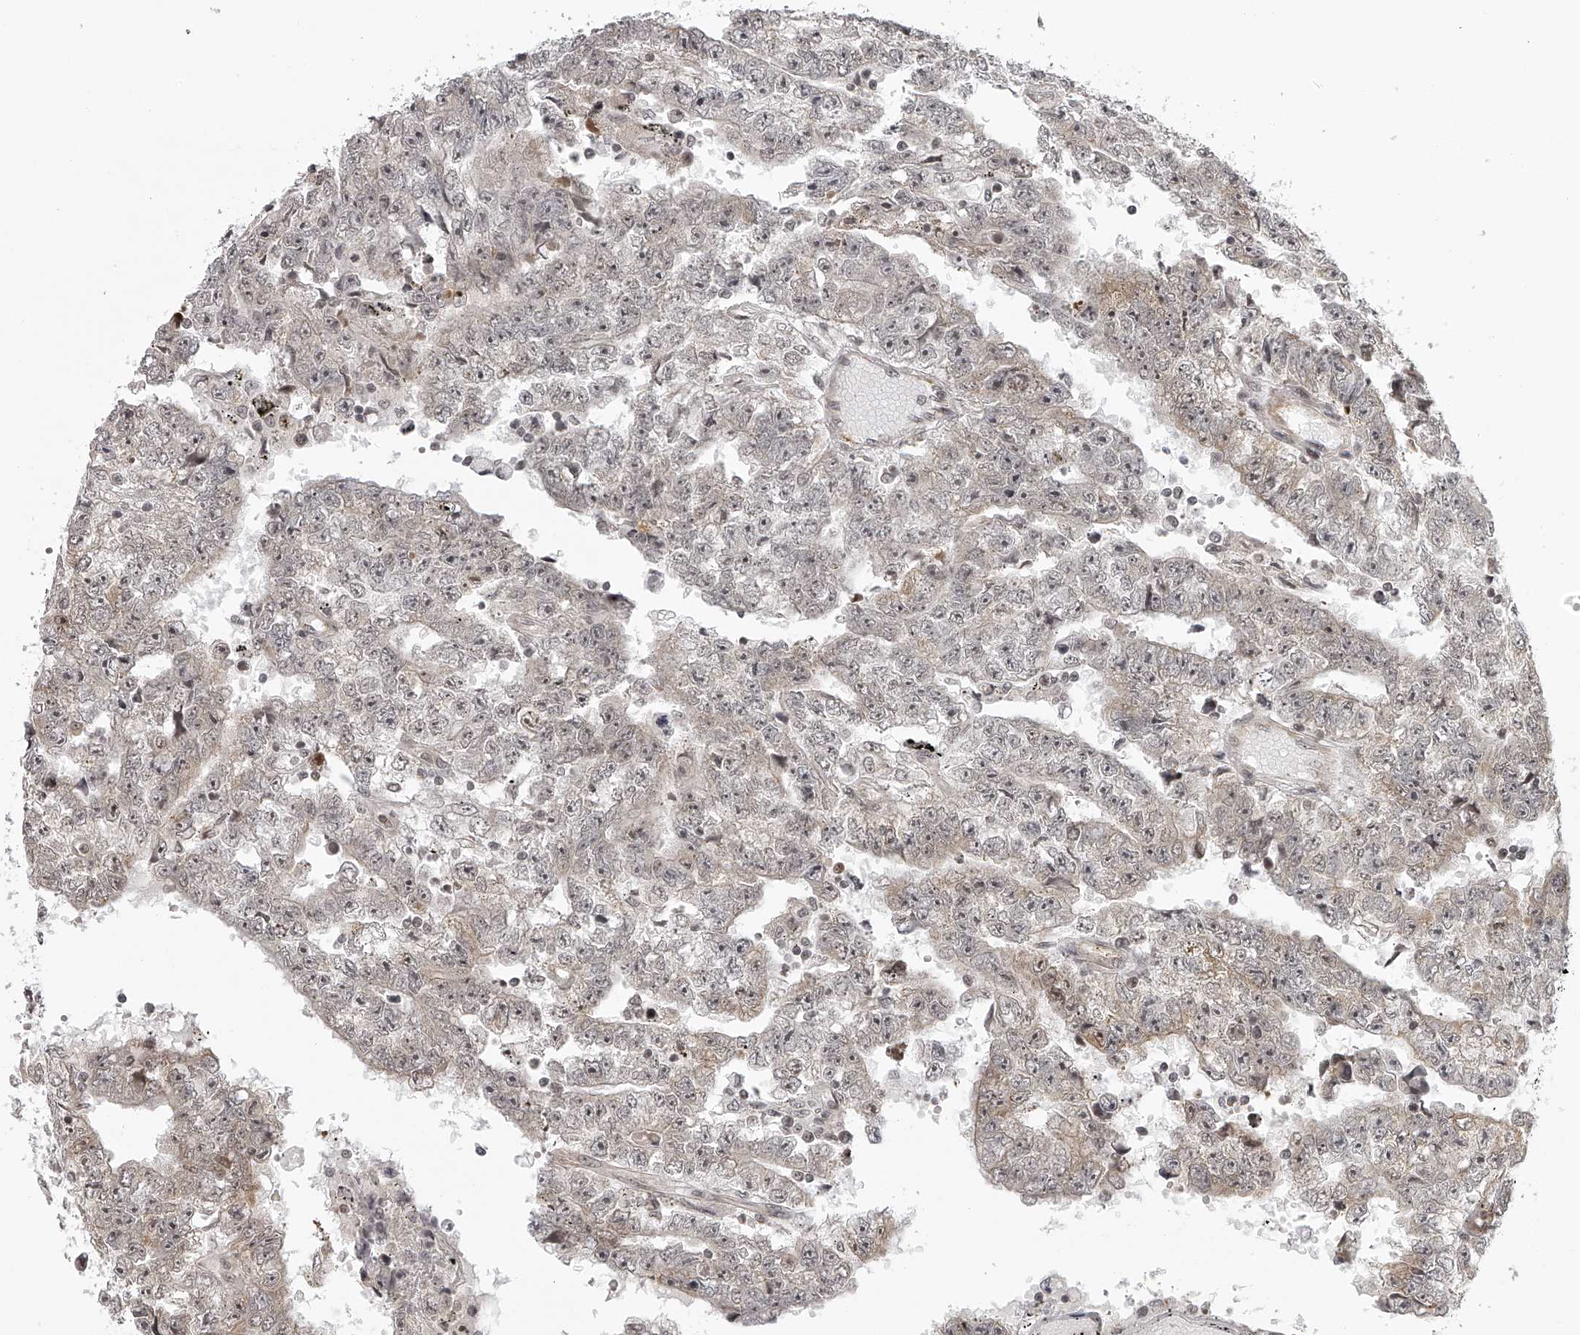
{"staining": {"intensity": "negative", "quantity": "none", "location": "none"}, "tissue": "testis cancer", "cell_type": "Tumor cells", "image_type": "cancer", "snomed": [{"axis": "morphology", "description": "Carcinoma, Embryonal, NOS"}, {"axis": "topography", "description": "Testis"}], "caption": "Tumor cells show no significant staining in testis cancer (embryonal carcinoma).", "gene": "ODF2L", "patient": {"sex": "male", "age": 25}}